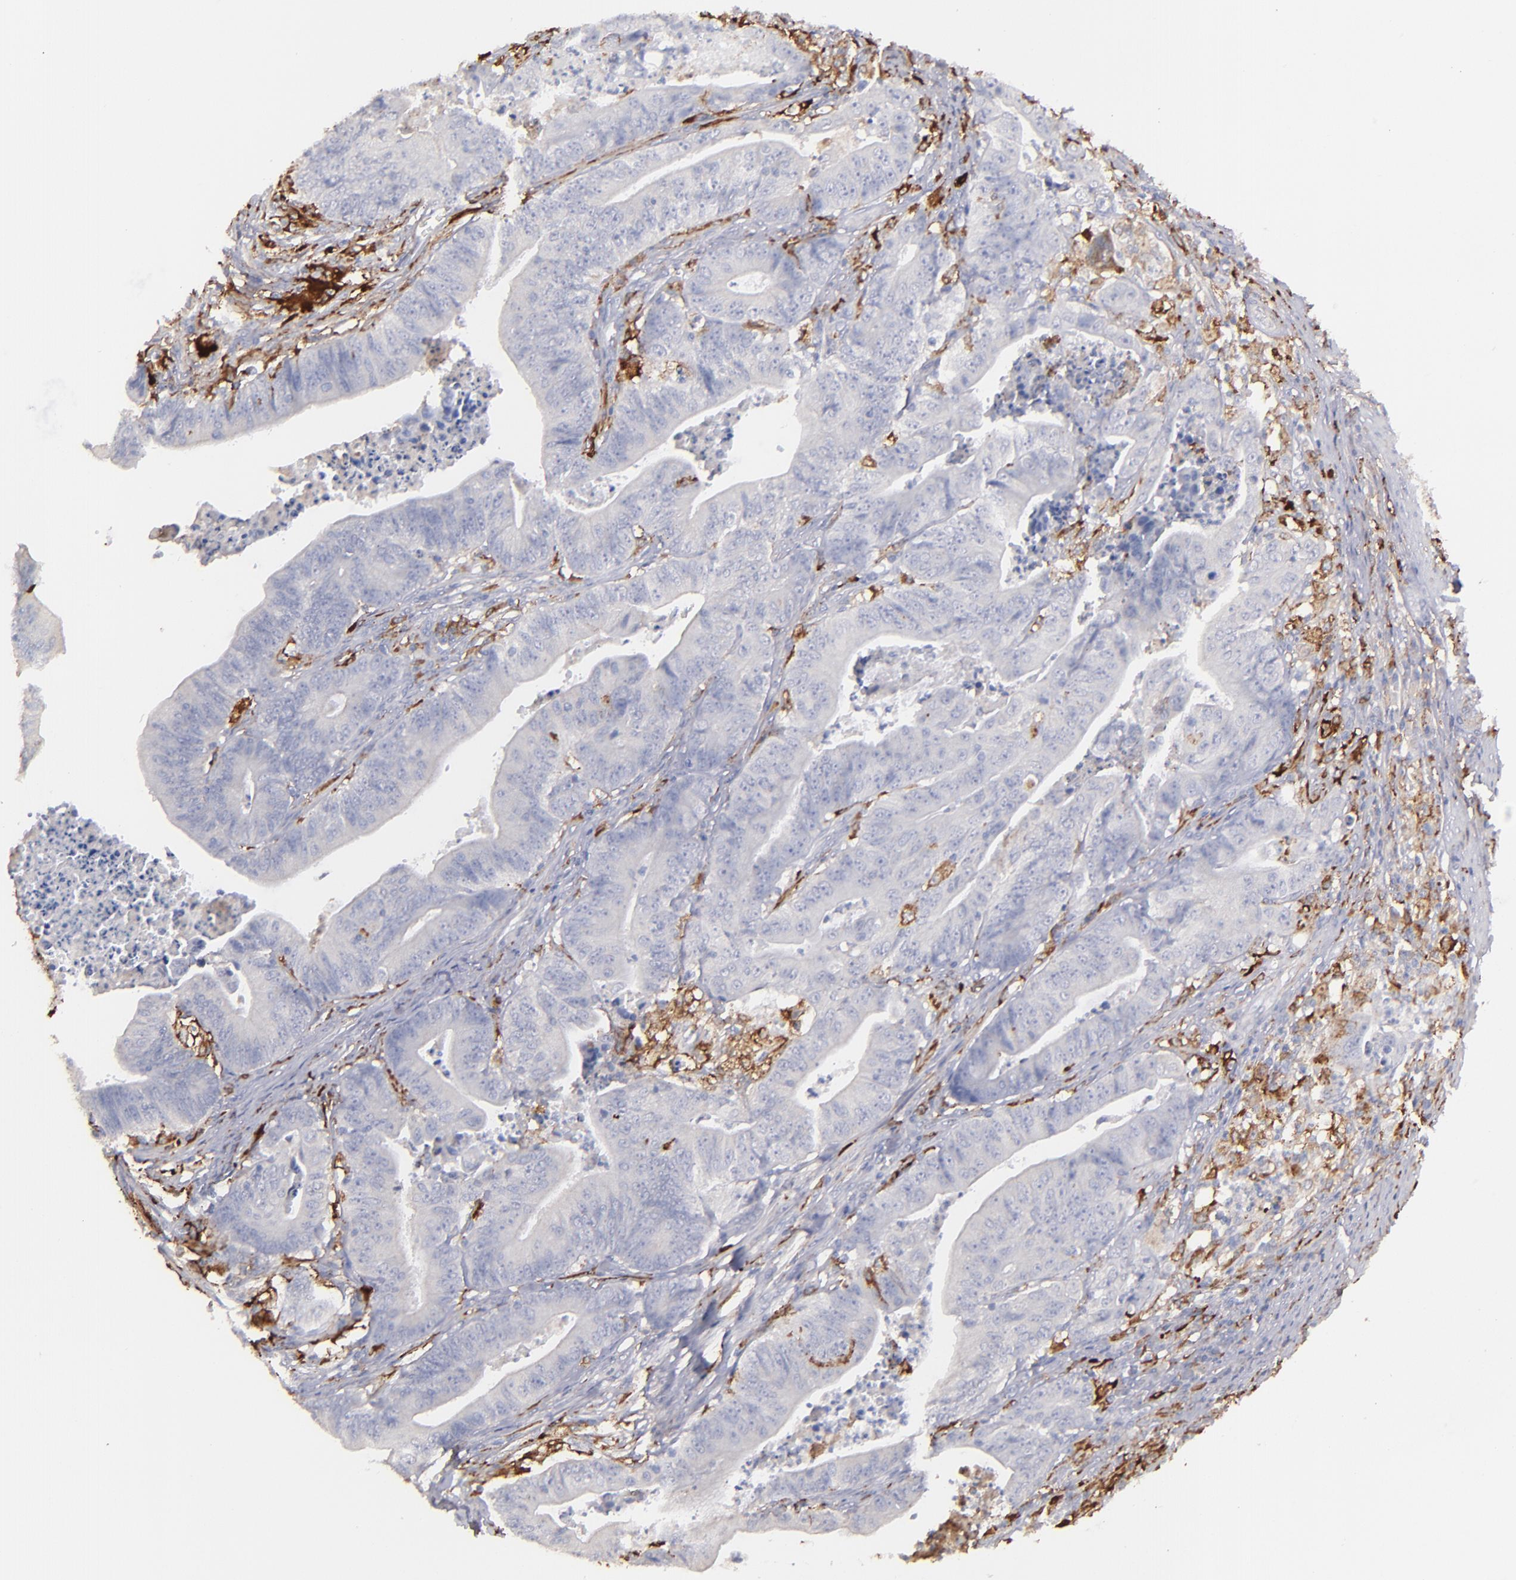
{"staining": {"intensity": "negative", "quantity": "none", "location": "none"}, "tissue": "stomach cancer", "cell_type": "Tumor cells", "image_type": "cancer", "snomed": [{"axis": "morphology", "description": "Adenocarcinoma, NOS"}, {"axis": "topography", "description": "Stomach, lower"}], "caption": "Immunohistochemistry (IHC) image of human stomach cancer stained for a protein (brown), which displays no expression in tumor cells.", "gene": "C1QA", "patient": {"sex": "female", "age": 86}}